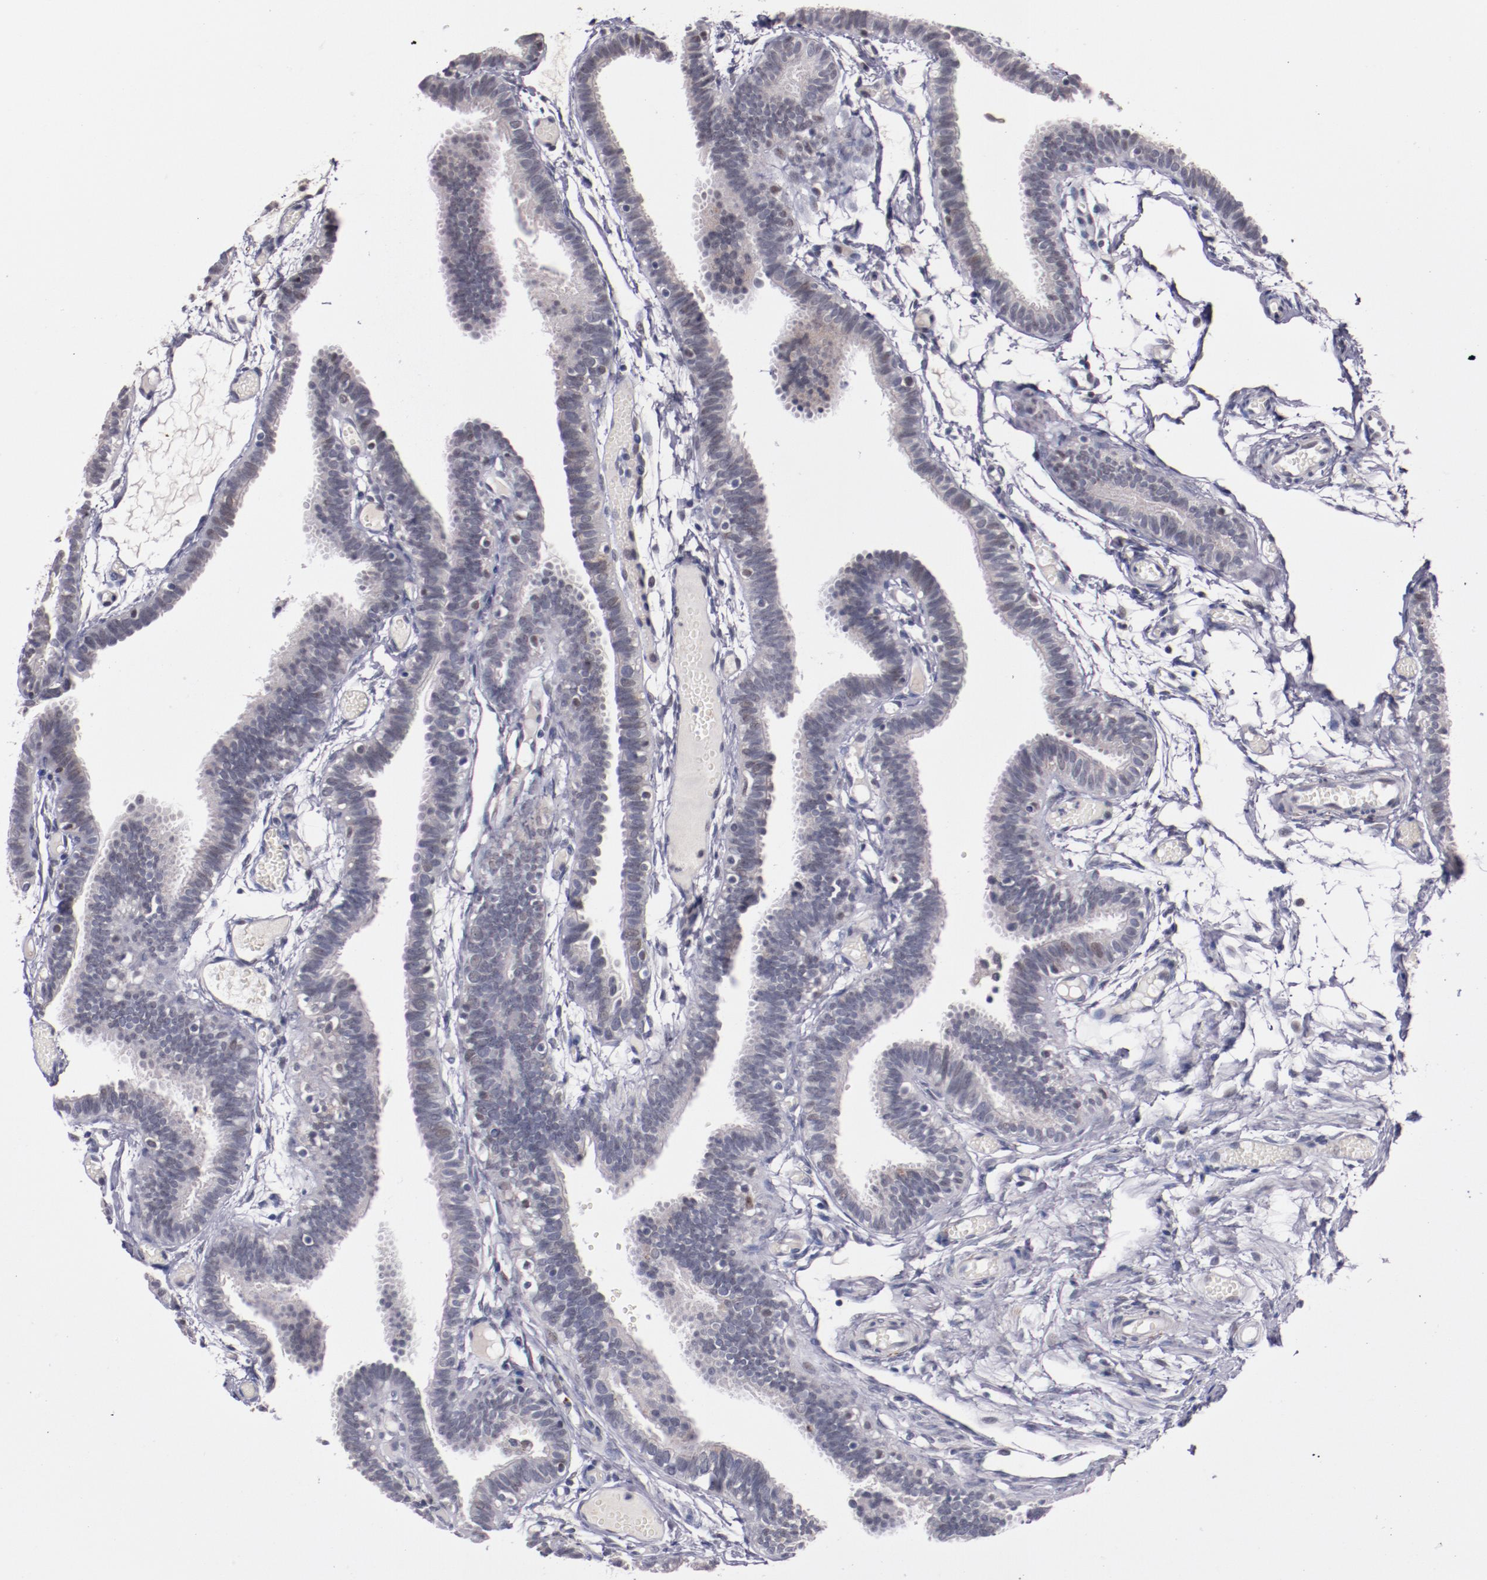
{"staining": {"intensity": "negative", "quantity": "none", "location": "none"}, "tissue": "fallopian tube", "cell_type": "Glandular cells", "image_type": "normal", "snomed": [{"axis": "morphology", "description": "Normal tissue, NOS"}, {"axis": "topography", "description": "Fallopian tube"}], "caption": "Immunohistochemistry (IHC) photomicrograph of unremarkable fallopian tube stained for a protein (brown), which exhibits no positivity in glandular cells. (Brightfield microscopy of DAB immunohistochemistry (IHC) at high magnification).", "gene": "SYP", "patient": {"sex": "female", "age": 29}}